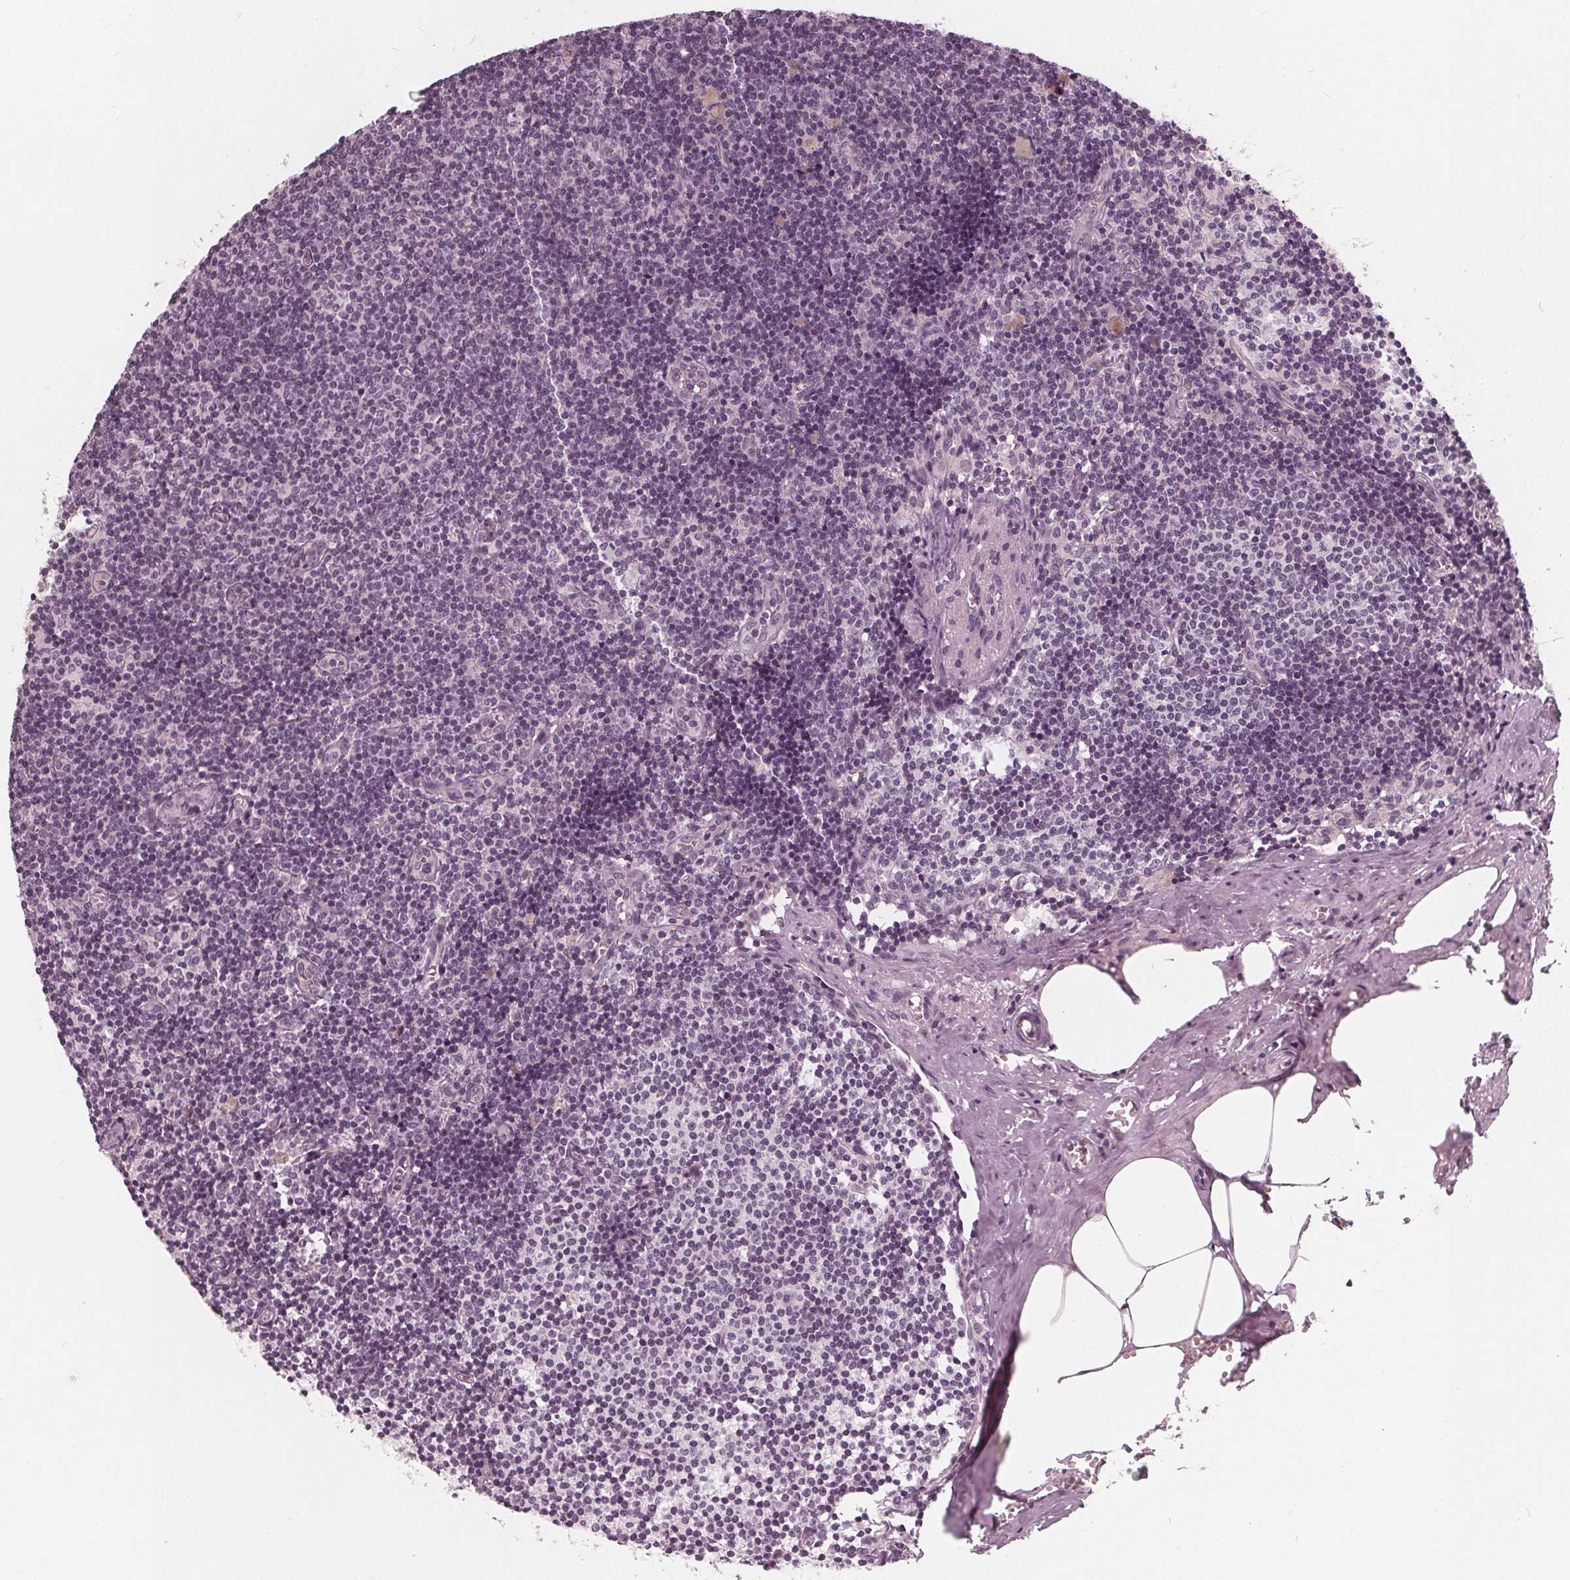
{"staining": {"intensity": "negative", "quantity": "none", "location": "none"}, "tissue": "lymph node", "cell_type": "Germinal center cells", "image_type": "normal", "snomed": [{"axis": "morphology", "description": "Normal tissue, NOS"}, {"axis": "topography", "description": "Lymph node"}], "caption": "Immunohistochemical staining of normal human lymph node shows no significant staining in germinal center cells.", "gene": "SAT2", "patient": {"sex": "female", "age": 57}}